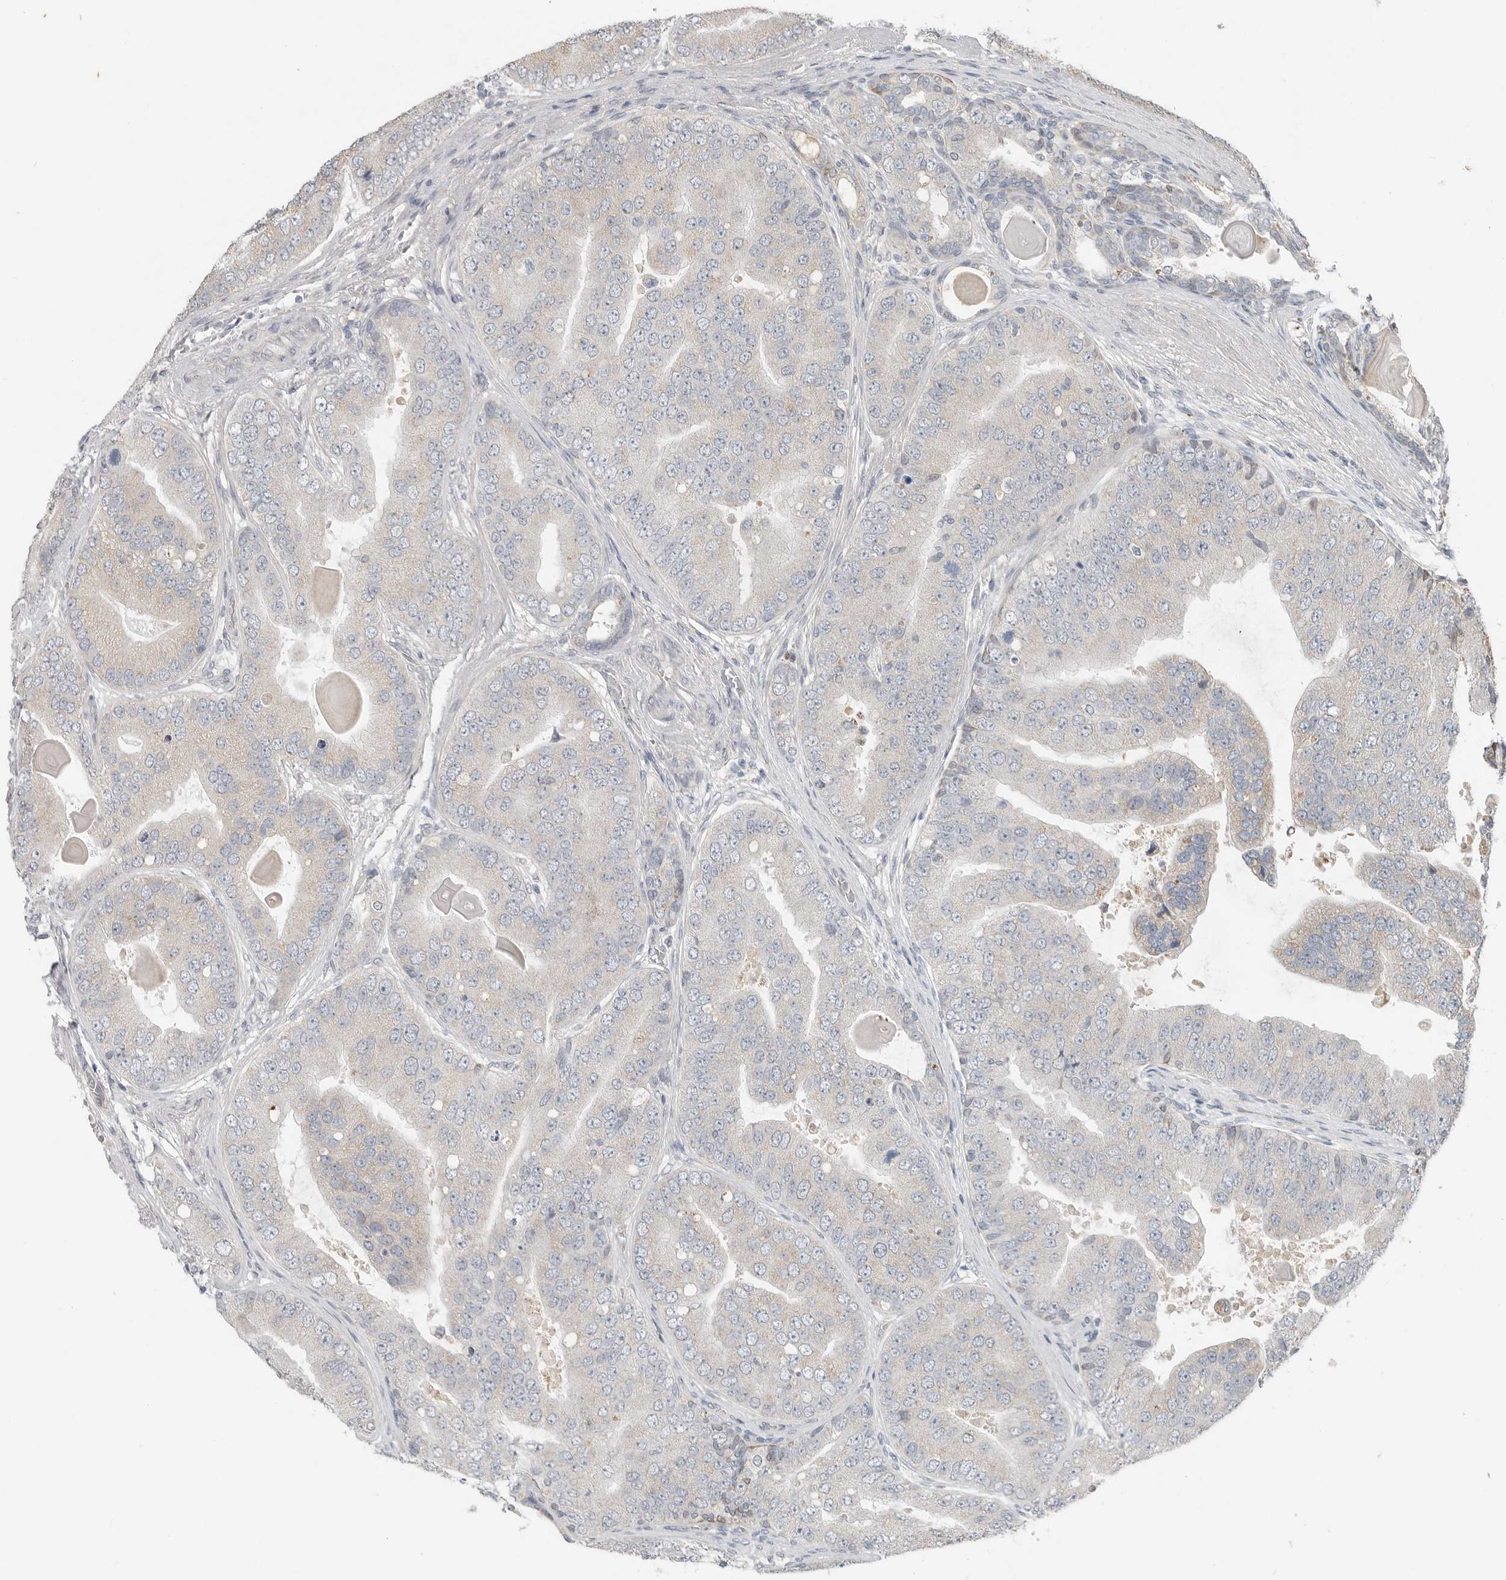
{"staining": {"intensity": "weak", "quantity": "25%-75%", "location": "cytoplasmic/membranous"}, "tissue": "prostate cancer", "cell_type": "Tumor cells", "image_type": "cancer", "snomed": [{"axis": "morphology", "description": "Adenocarcinoma, High grade"}, {"axis": "topography", "description": "Prostate"}], "caption": "Protein expression analysis of human prostate cancer reveals weak cytoplasmic/membranous staining in about 25%-75% of tumor cells. (brown staining indicates protein expression, while blue staining denotes nuclei).", "gene": "FCRLB", "patient": {"sex": "male", "age": 70}}